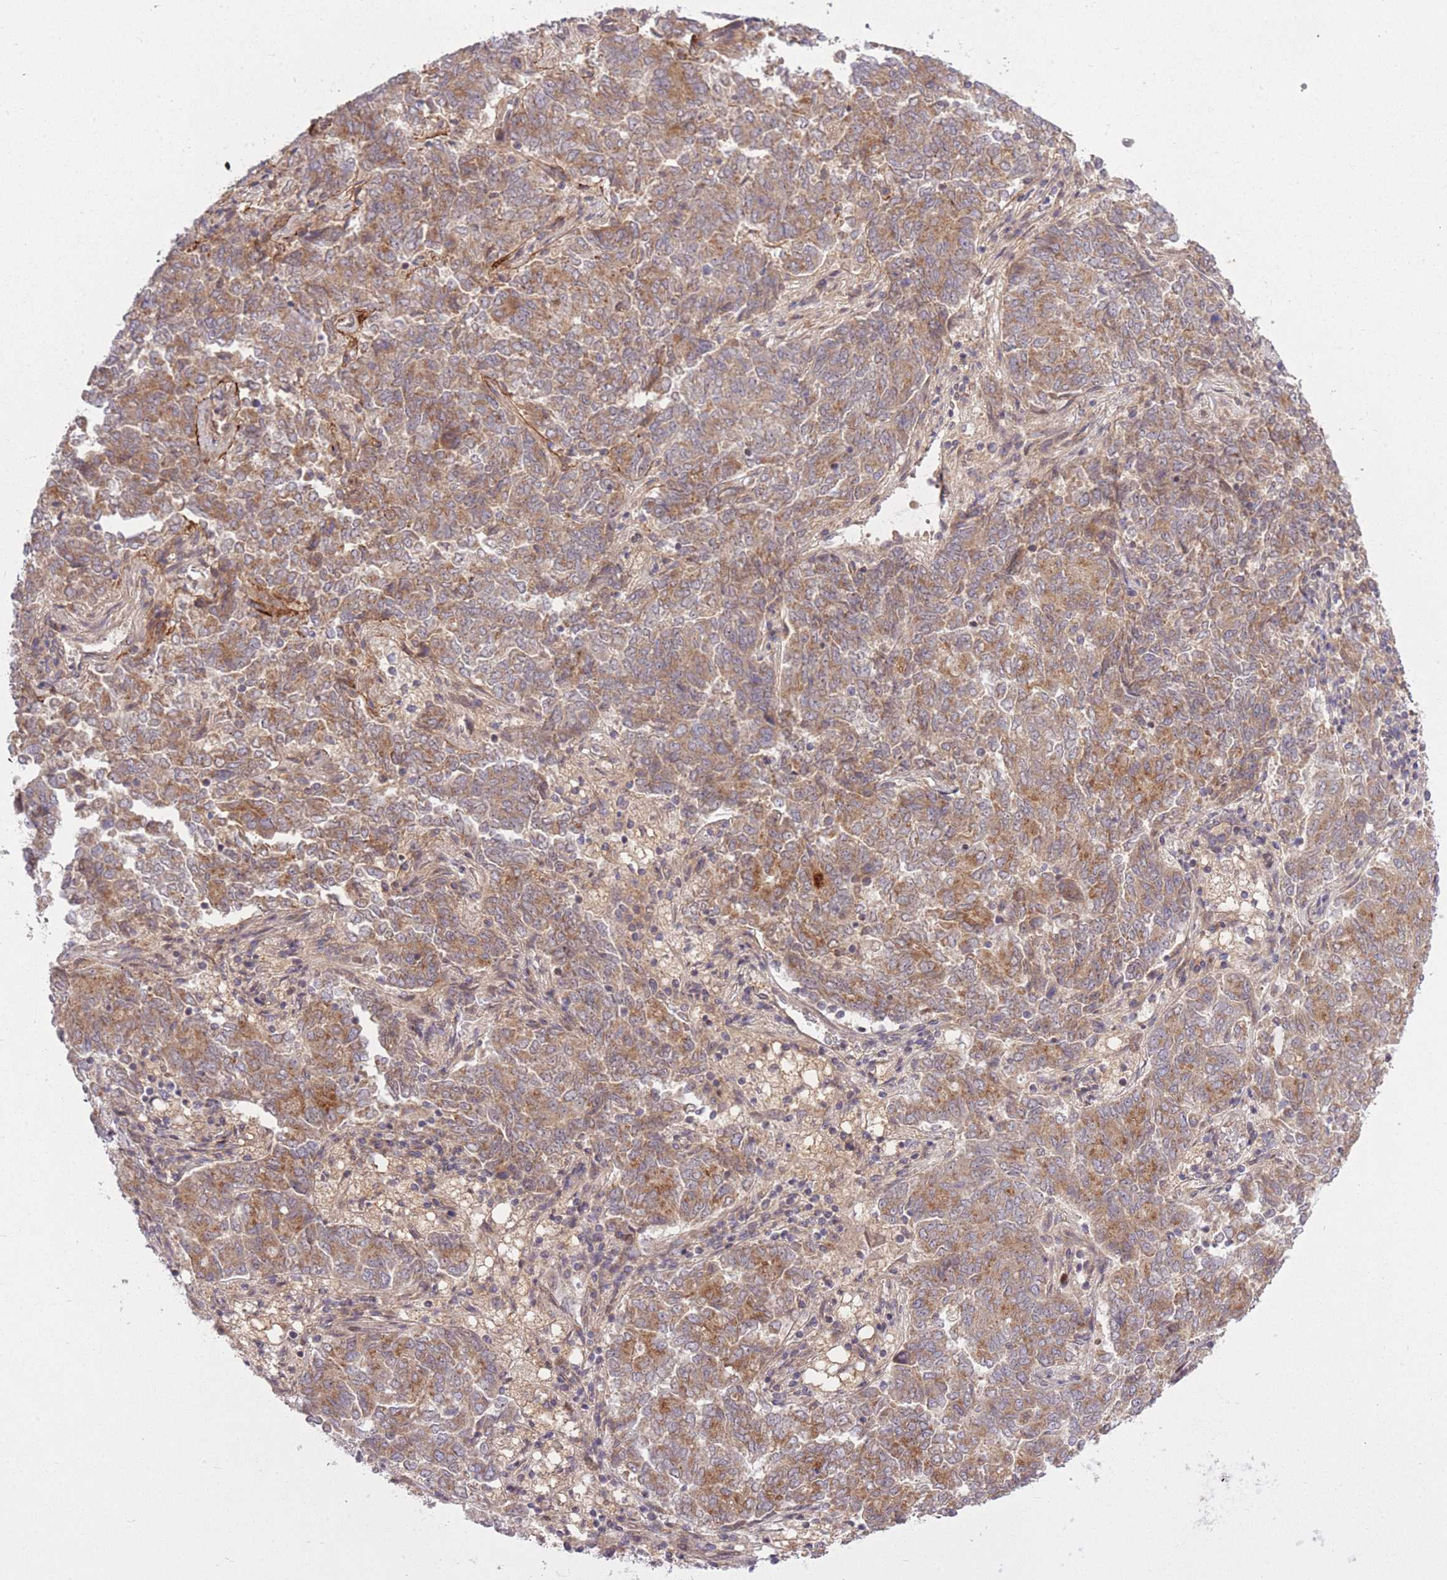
{"staining": {"intensity": "moderate", "quantity": ">75%", "location": "cytoplasmic/membranous"}, "tissue": "endometrial cancer", "cell_type": "Tumor cells", "image_type": "cancer", "snomed": [{"axis": "morphology", "description": "Adenocarcinoma, NOS"}, {"axis": "topography", "description": "Endometrium"}], "caption": "IHC image of neoplastic tissue: human endometrial cancer stained using immunohistochemistry demonstrates medium levels of moderate protein expression localized specifically in the cytoplasmic/membranous of tumor cells, appearing as a cytoplasmic/membranous brown color.", "gene": "ZNF391", "patient": {"sex": "female", "age": 80}}